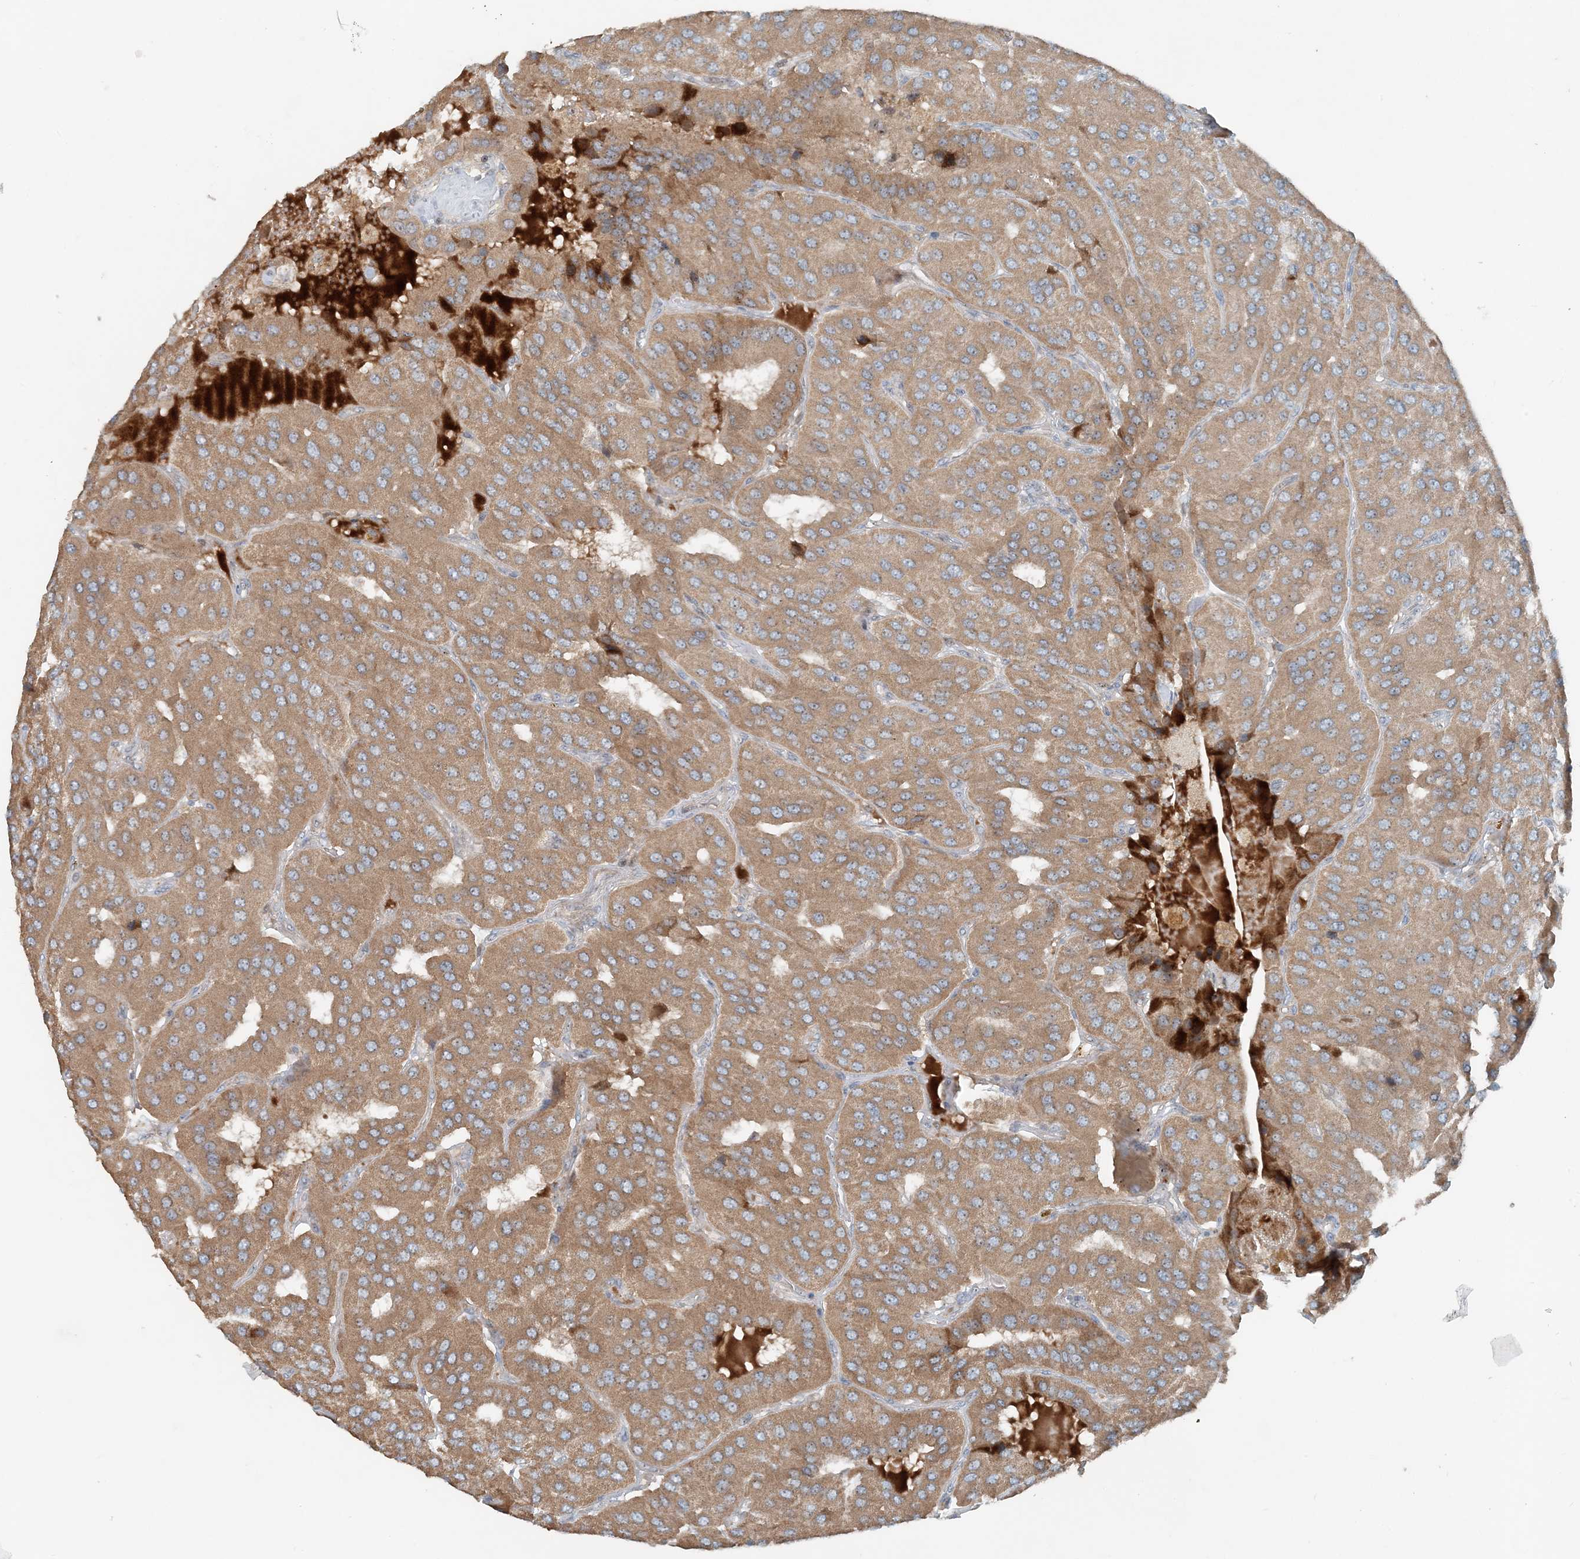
{"staining": {"intensity": "moderate", "quantity": ">75%", "location": "cytoplasmic/membranous"}, "tissue": "parathyroid gland", "cell_type": "Glandular cells", "image_type": "normal", "snomed": [{"axis": "morphology", "description": "Normal tissue, NOS"}, {"axis": "morphology", "description": "Adenoma, NOS"}, {"axis": "topography", "description": "Parathyroid gland"}], "caption": "This is a photomicrograph of IHC staining of benign parathyroid gland, which shows moderate positivity in the cytoplasmic/membranous of glandular cells.", "gene": "MITD1", "patient": {"sex": "female", "age": 86}}